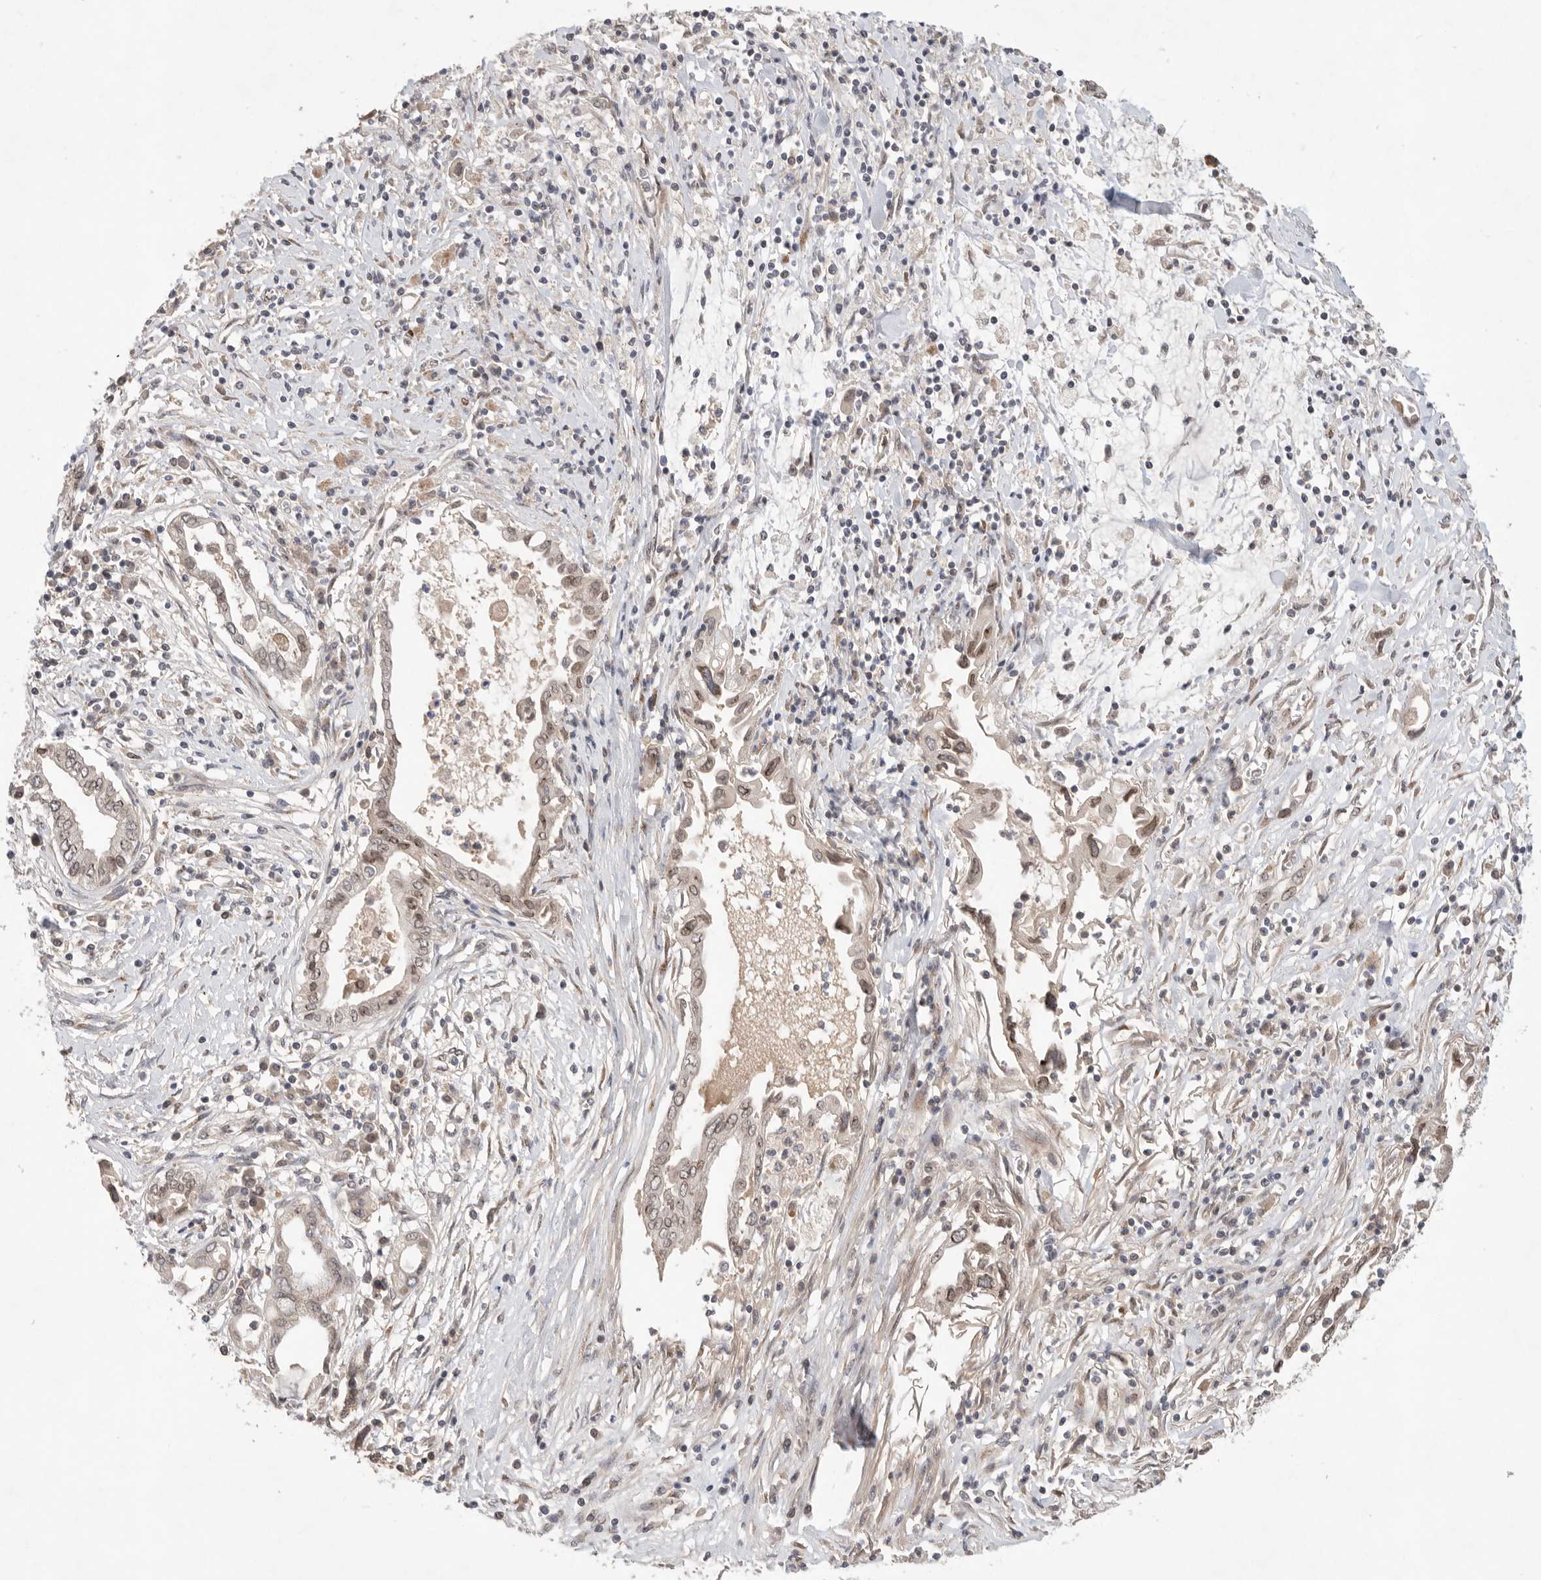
{"staining": {"intensity": "weak", "quantity": ">75%", "location": "nuclear"}, "tissue": "pancreatic cancer", "cell_type": "Tumor cells", "image_type": "cancer", "snomed": [{"axis": "morphology", "description": "Adenocarcinoma, NOS"}, {"axis": "topography", "description": "Pancreas"}], "caption": "This photomicrograph shows adenocarcinoma (pancreatic) stained with immunohistochemistry (IHC) to label a protein in brown. The nuclear of tumor cells show weak positivity for the protein. Nuclei are counter-stained blue.", "gene": "LEMD3", "patient": {"sex": "female", "age": 57}}